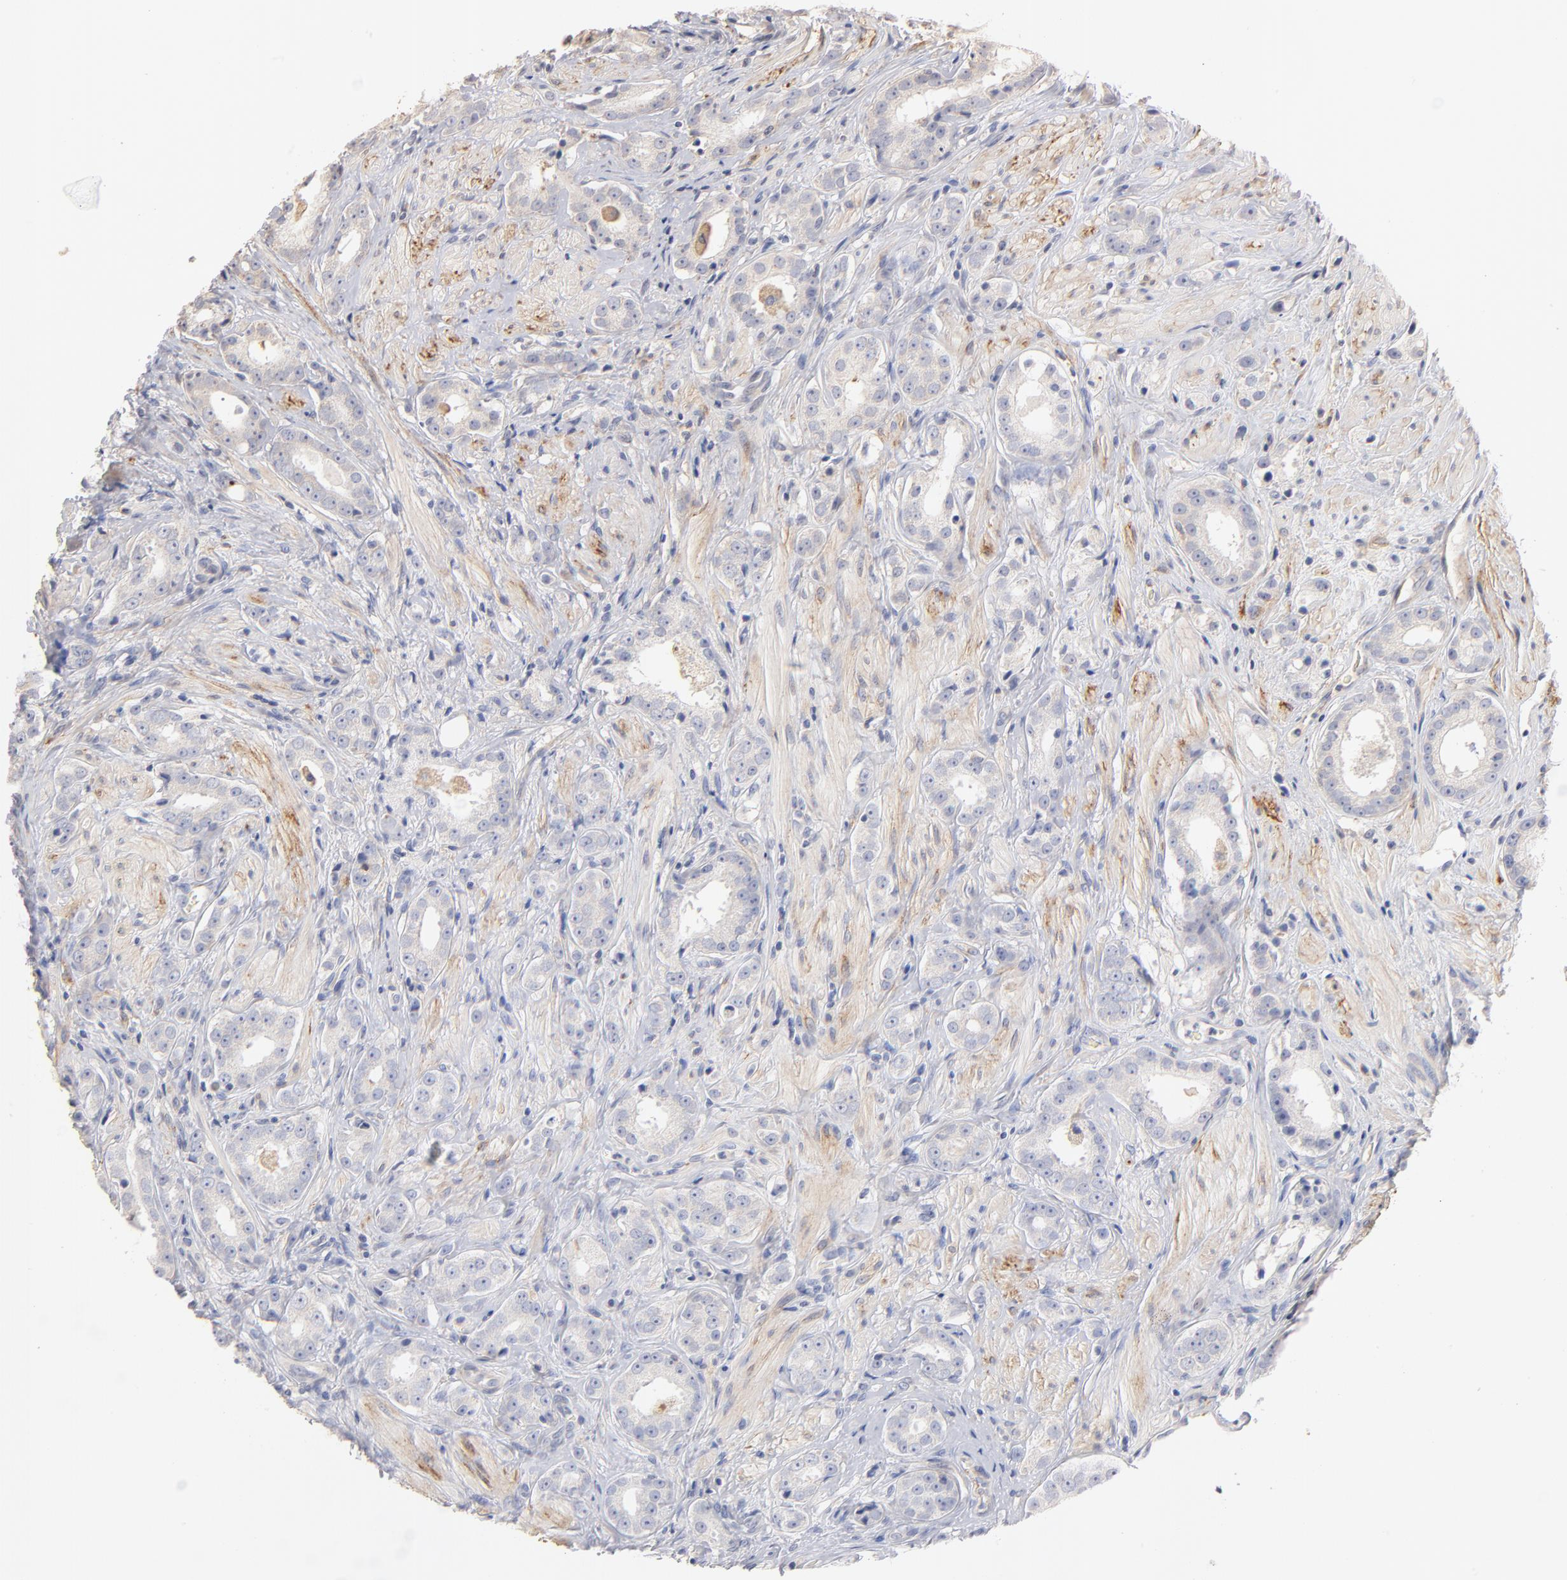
{"staining": {"intensity": "negative", "quantity": "none", "location": "none"}, "tissue": "prostate cancer", "cell_type": "Tumor cells", "image_type": "cancer", "snomed": [{"axis": "morphology", "description": "Adenocarcinoma, Medium grade"}, {"axis": "topography", "description": "Prostate"}], "caption": "Human prostate adenocarcinoma (medium-grade) stained for a protein using immunohistochemistry shows no staining in tumor cells.", "gene": "ITGA8", "patient": {"sex": "male", "age": 53}}